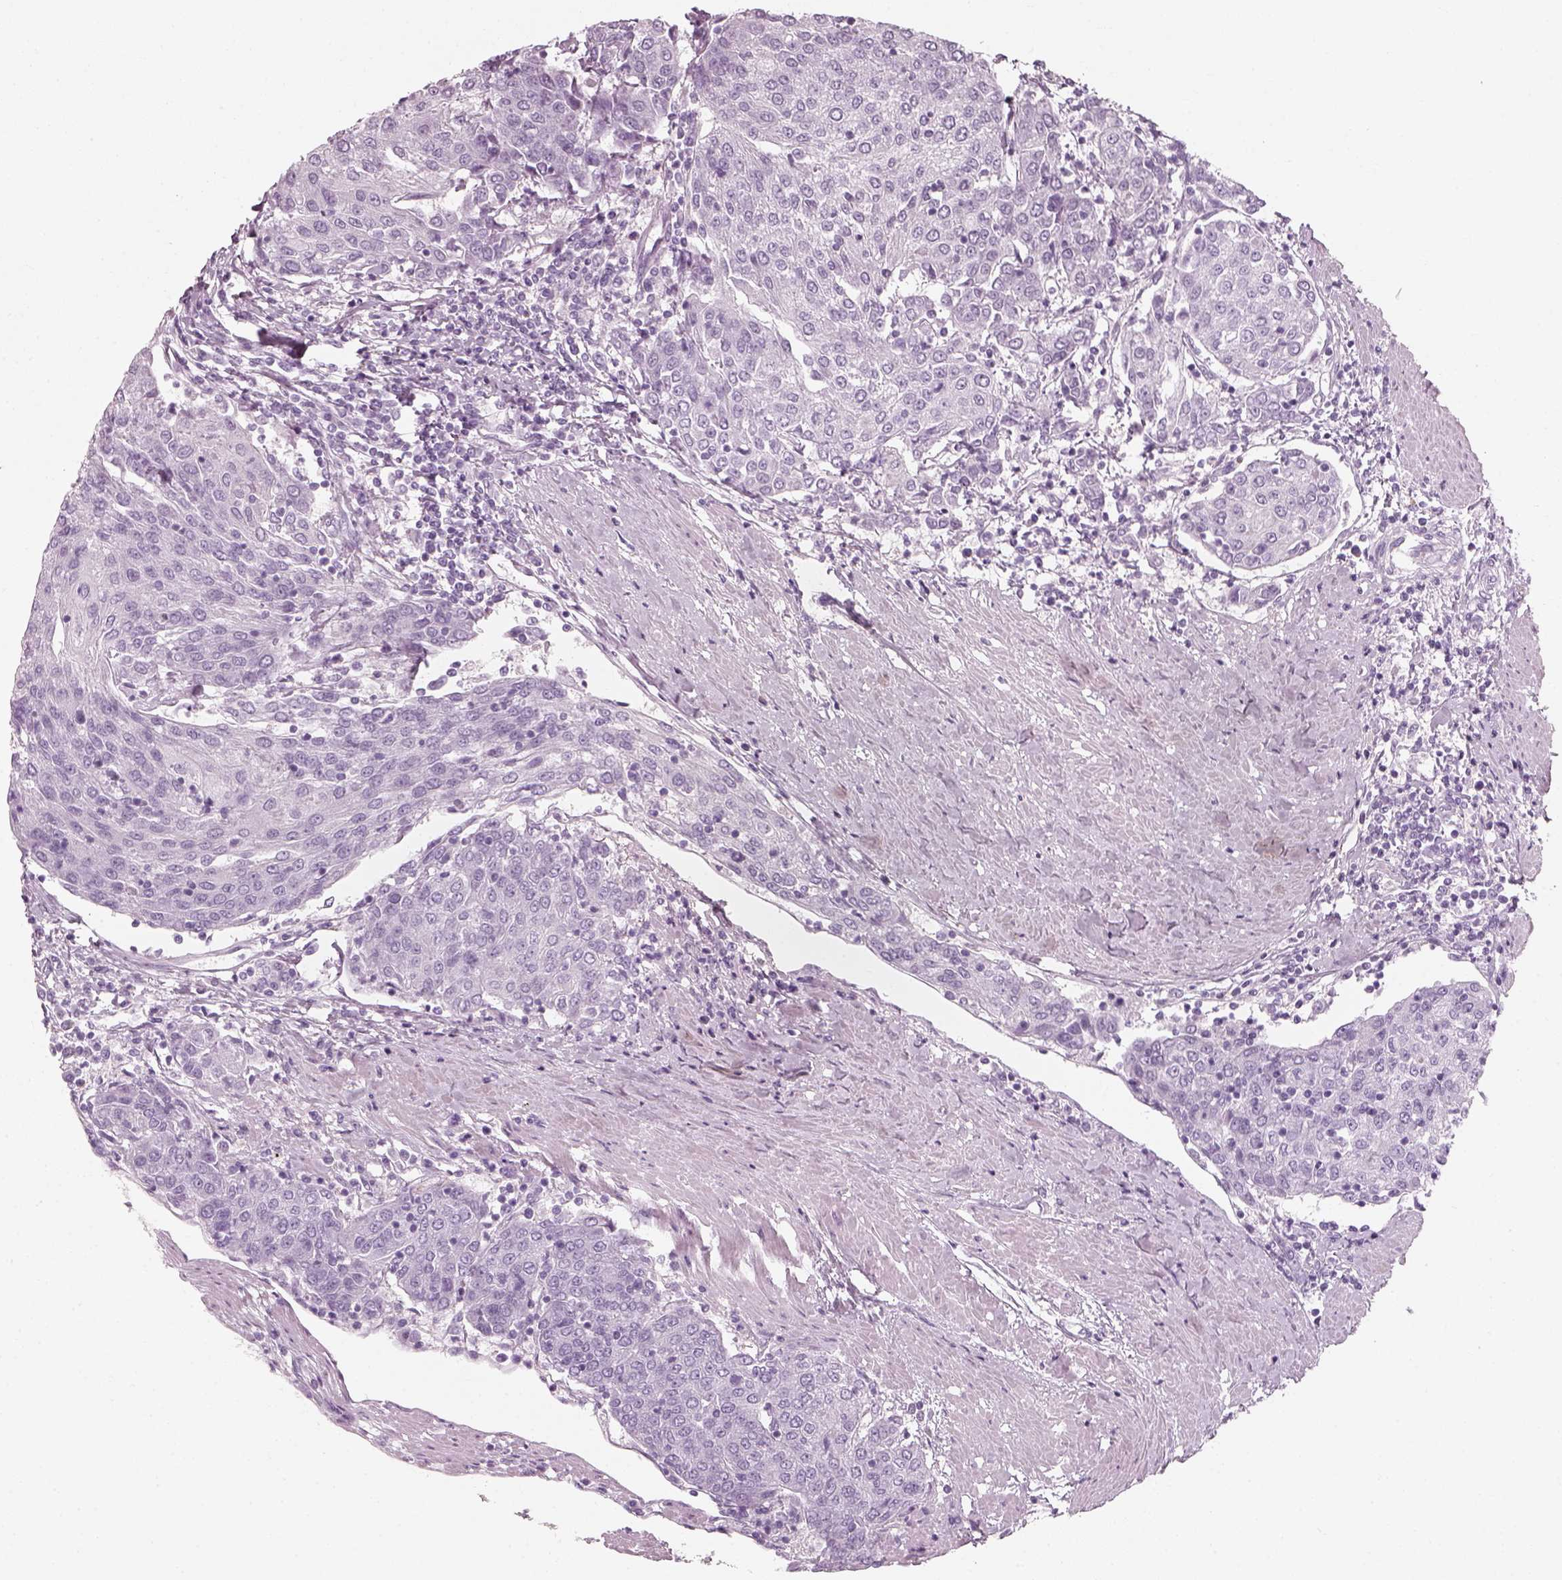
{"staining": {"intensity": "negative", "quantity": "none", "location": "none"}, "tissue": "urothelial cancer", "cell_type": "Tumor cells", "image_type": "cancer", "snomed": [{"axis": "morphology", "description": "Urothelial carcinoma, High grade"}, {"axis": "topography", "description": "Urinary bladder"}], "caption": "High magnification brightfield microscopy of urothelial carcinoma (high-grade) stained with DAB (3,3'-diaminobenzidine) (brown) and counterstained with hematoxylin (blue): tumor cells show no significant staining. (DAB (3,3'-diaminobenzidine) immunohistochemistry, high magnification).", "gene": "CRYAA", "patient": {"sex": "female", "age": 85}}